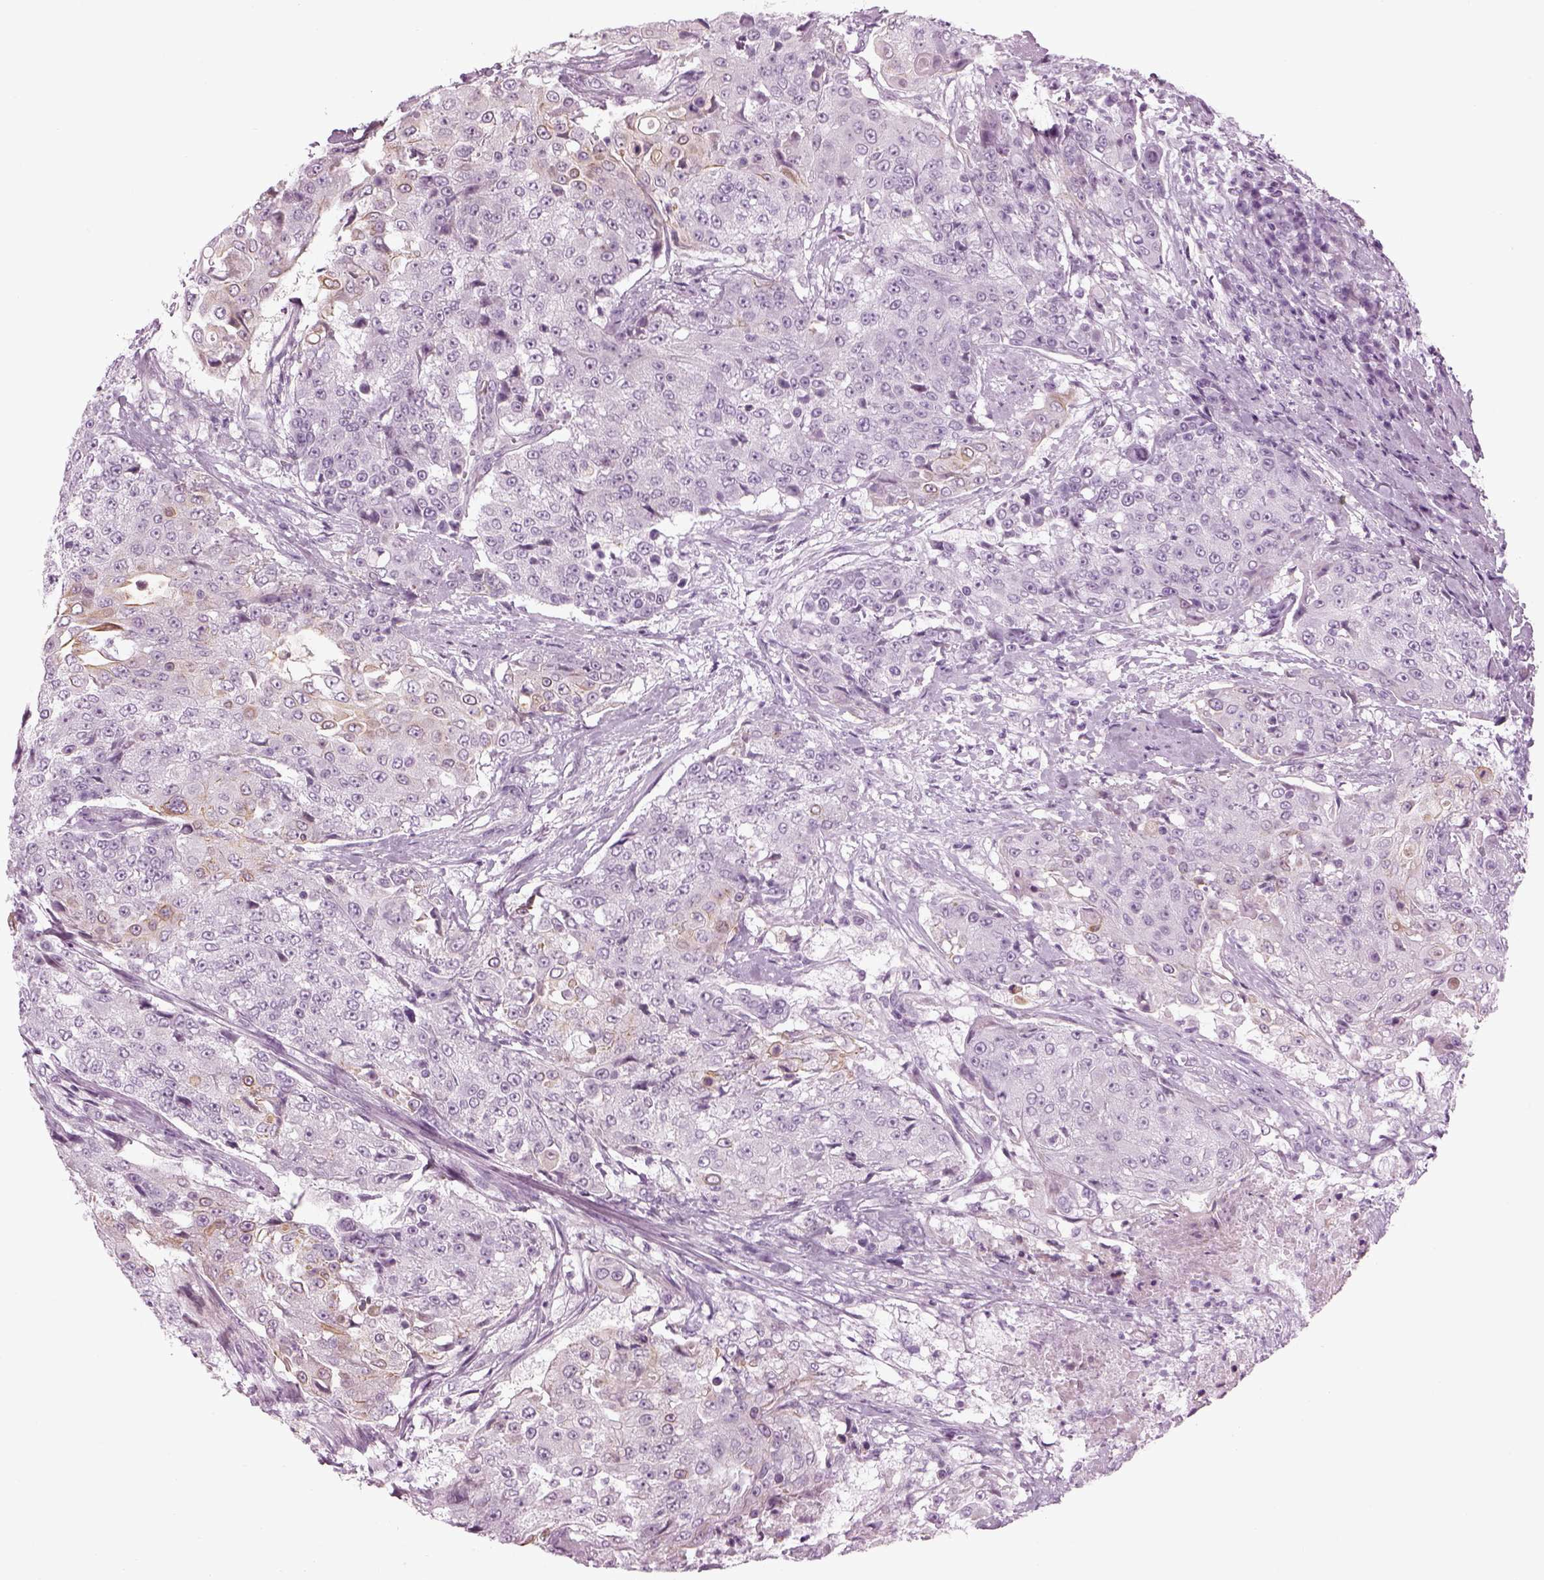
{"staining": {"intensity": "negative", "quantity": "none", "location": "none"}, "tissue": "urothelial cancer", "cell_type": "Tumor cells", "image_type": "cancer", "snomed": [{"axis": "morphology", "description": "Urothelial carcinoma, High grade"}, {"axis": "topography", "description": "Urinary bladder"}], "caption": "Tumor cells are negative for brown protein staining in high-grade urothelial carcinoma.", "gene": "LRRIQ3", "patient": {"sex": "female", "age": 63}}